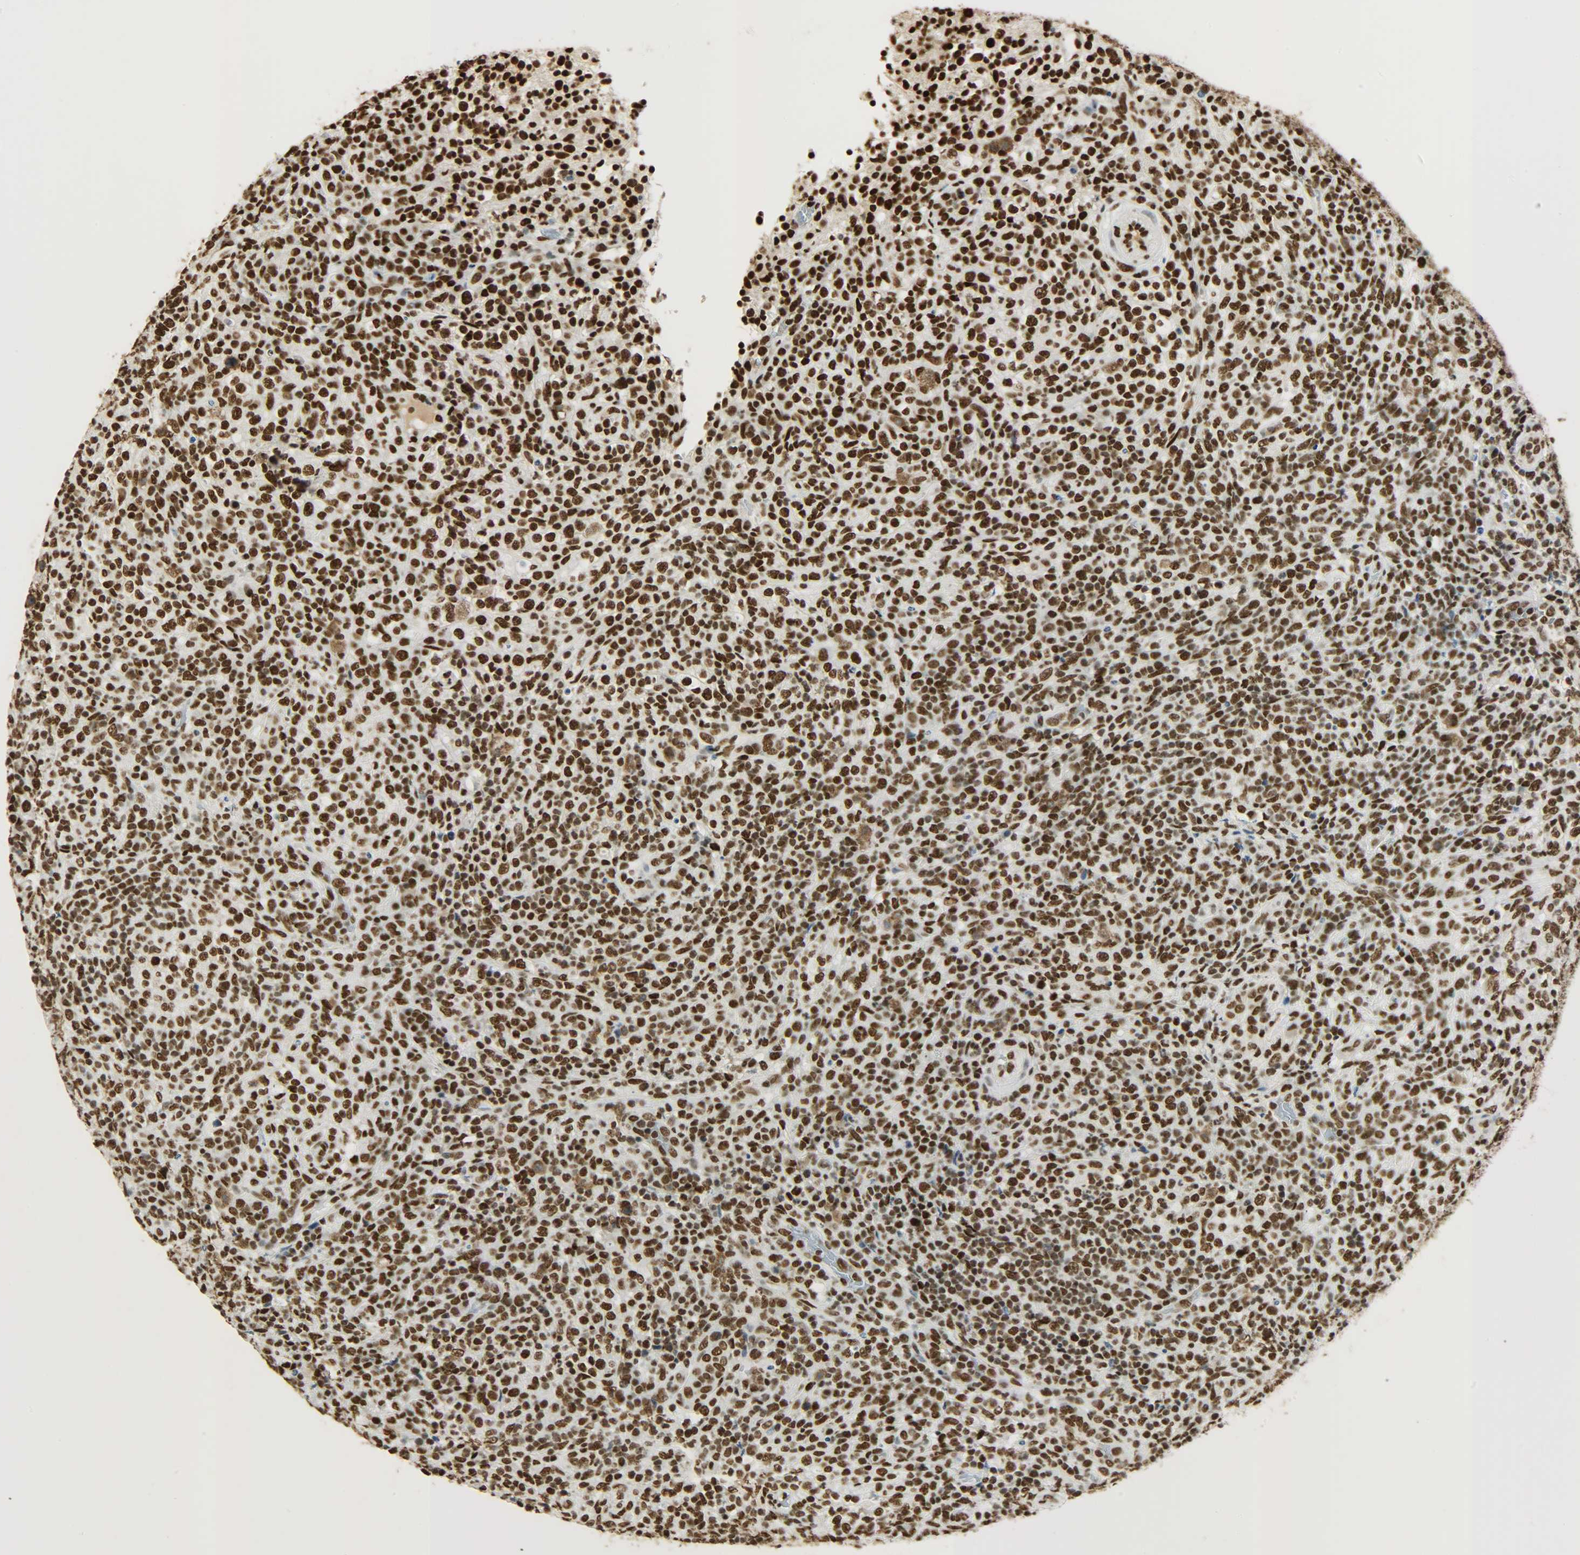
{"staining": {"intensity": "strong", "quantity": ">75%", "location": "nuclear"}, "tissue": "lymphoma", "cell_type": "Tumor cells", "image_type": "cancer", "snomed": [{"axis": "morphology", "description": "Malignant lymphoma, non-Hodgkin's type, High grade"}, {"axis": "topography", "description": "Lymph node"}], "caption": "A brown stain shows strong nuclear positivity of a protein in human lymphoma tumor cells.", "gene": "KHDRBS1", "patient": {"sex": "female", "age": 76}}